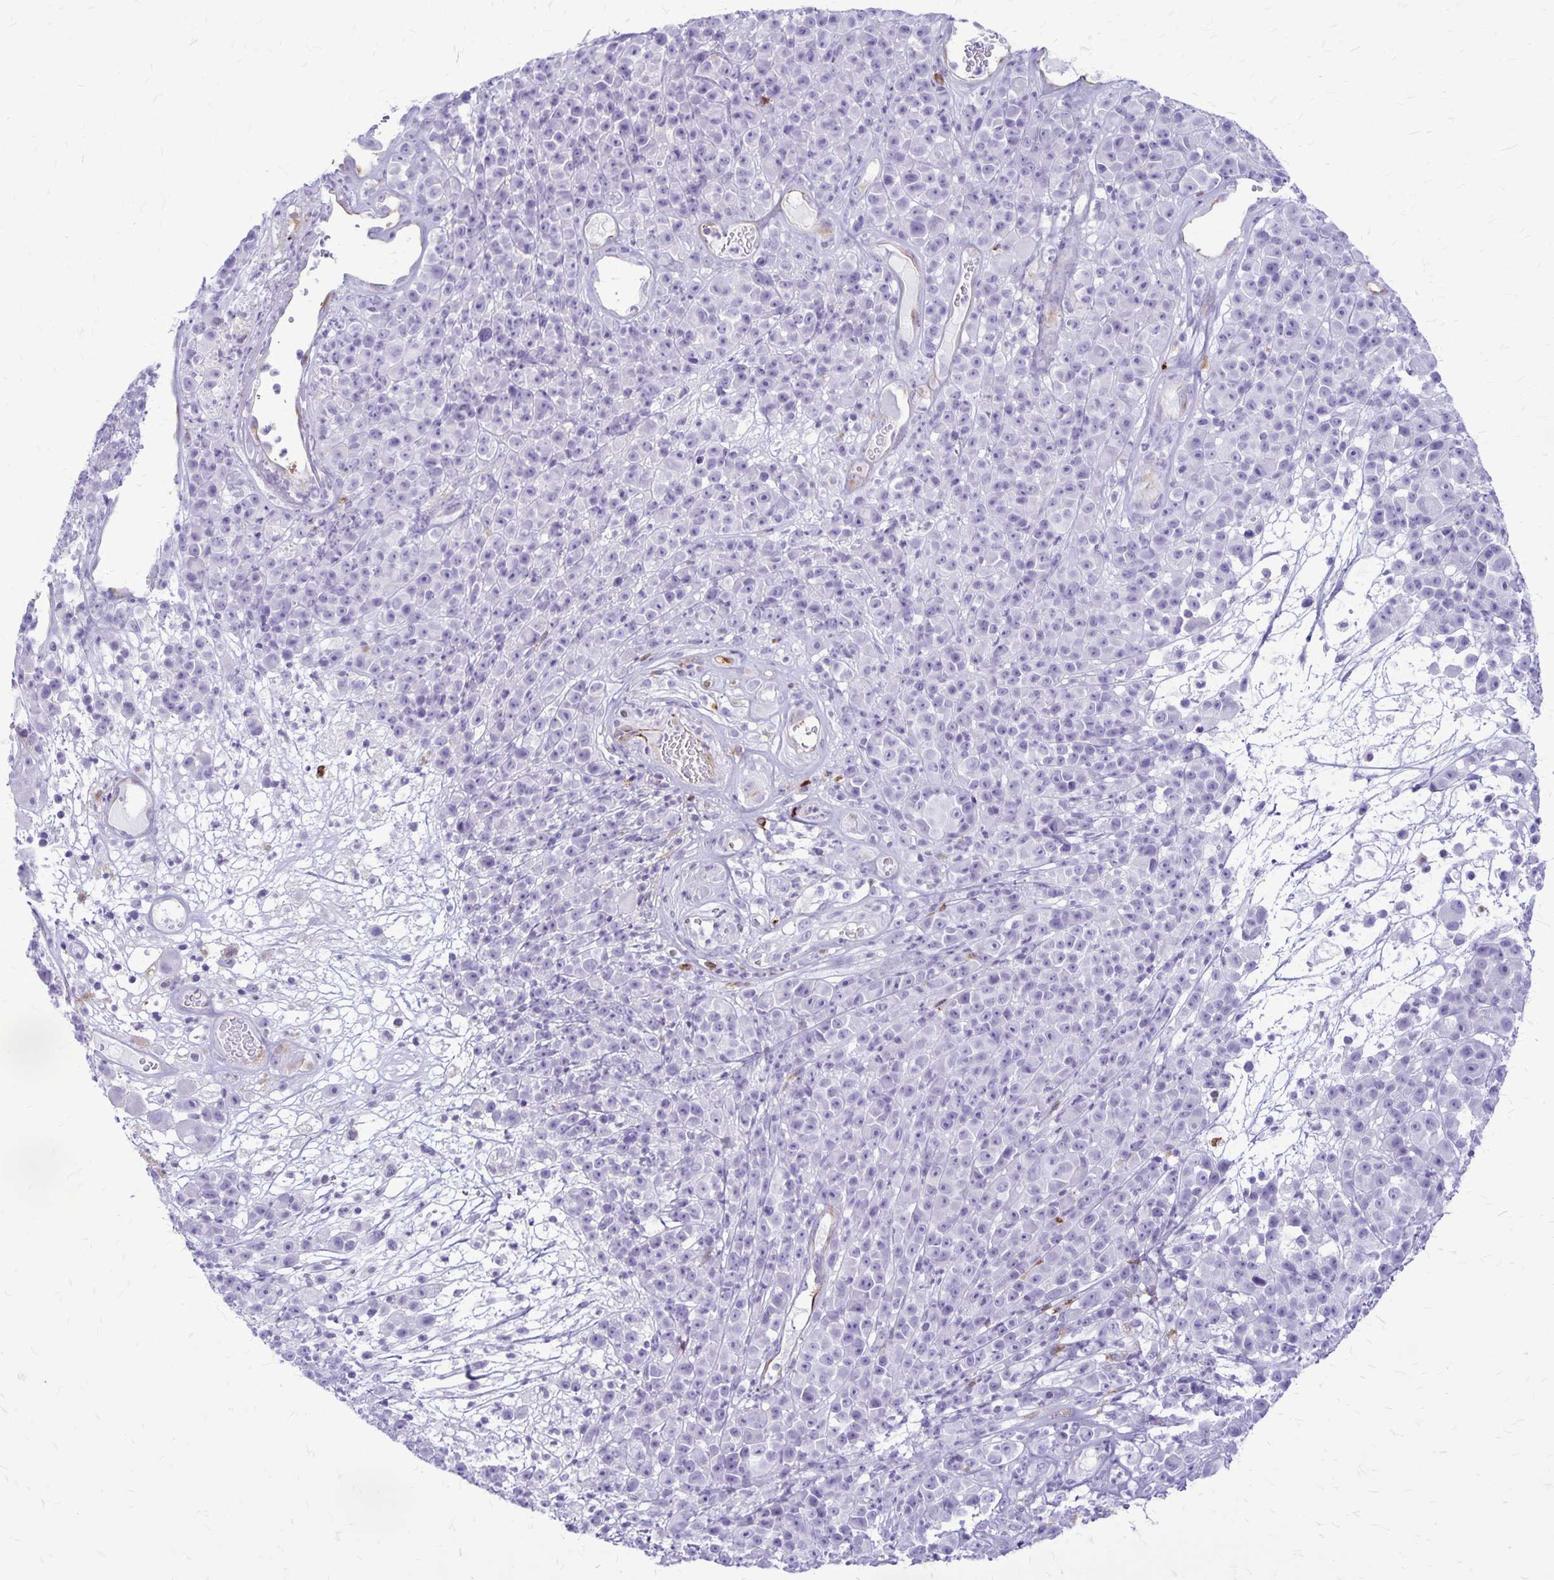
{"staining": {"intensity": "negative", "quantity": "none", "location": "none"}, "tissue": "melanoma", "cell_type": "Tumor cells", "image_type": "cancer", "snomed": [{"axis": "morphology", "description": "Malignant melanoma, NOS"}, {"axis": "topography", "description": "Skin"}, {"axis": "topography", "description": "Skin of back"}], "caption": "Melanoma was stained to show a protein in brown. There is no significant positivity in tumor cells.", "gene": "RTN1", "patient": {"sex": "male", "age": 91}}